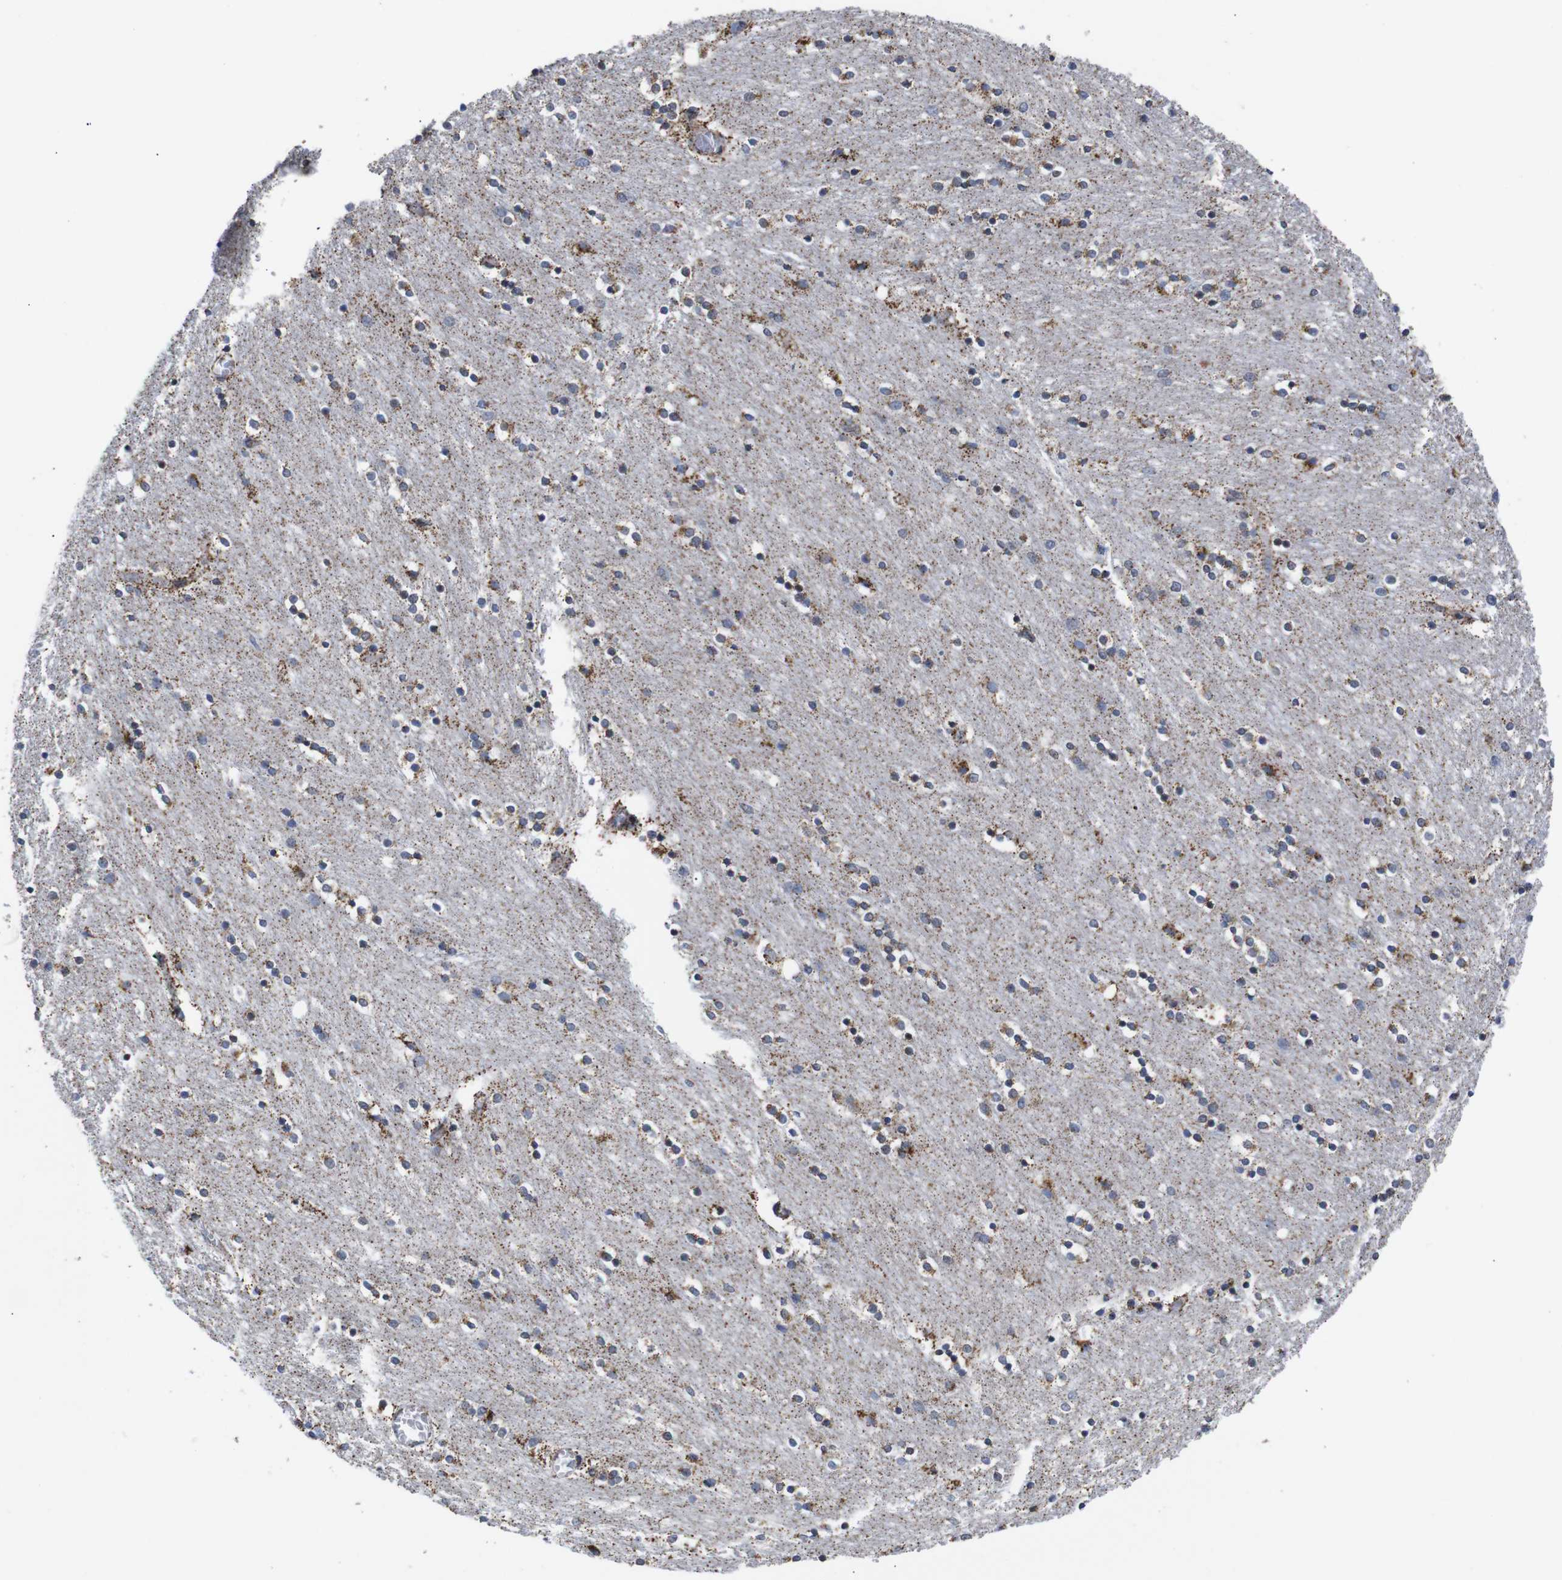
{"staining": {"intensity": "moderate", "quantity": "<25%", "location": "cytoplasmic/membranous"}, "tissue": "caudate", "cell_type": "Glial cells", "image_type": "normal", "snomed": [{"axis": "morphology", "description": "Normal tissue, NOS"}, {"axis": "topography", "description": "Lateral ventricle wall"}], "caption": "Immunohistochemical staining of benign human caudate exhibits low levels of moderate cytoplasmic/membranous expression in approximately <25% of glial cells. (Brightfield microscopy of DAB IHC at high magnification).", "gene": "C17orf80", "patient": {"sex": "female", "age": 54}}